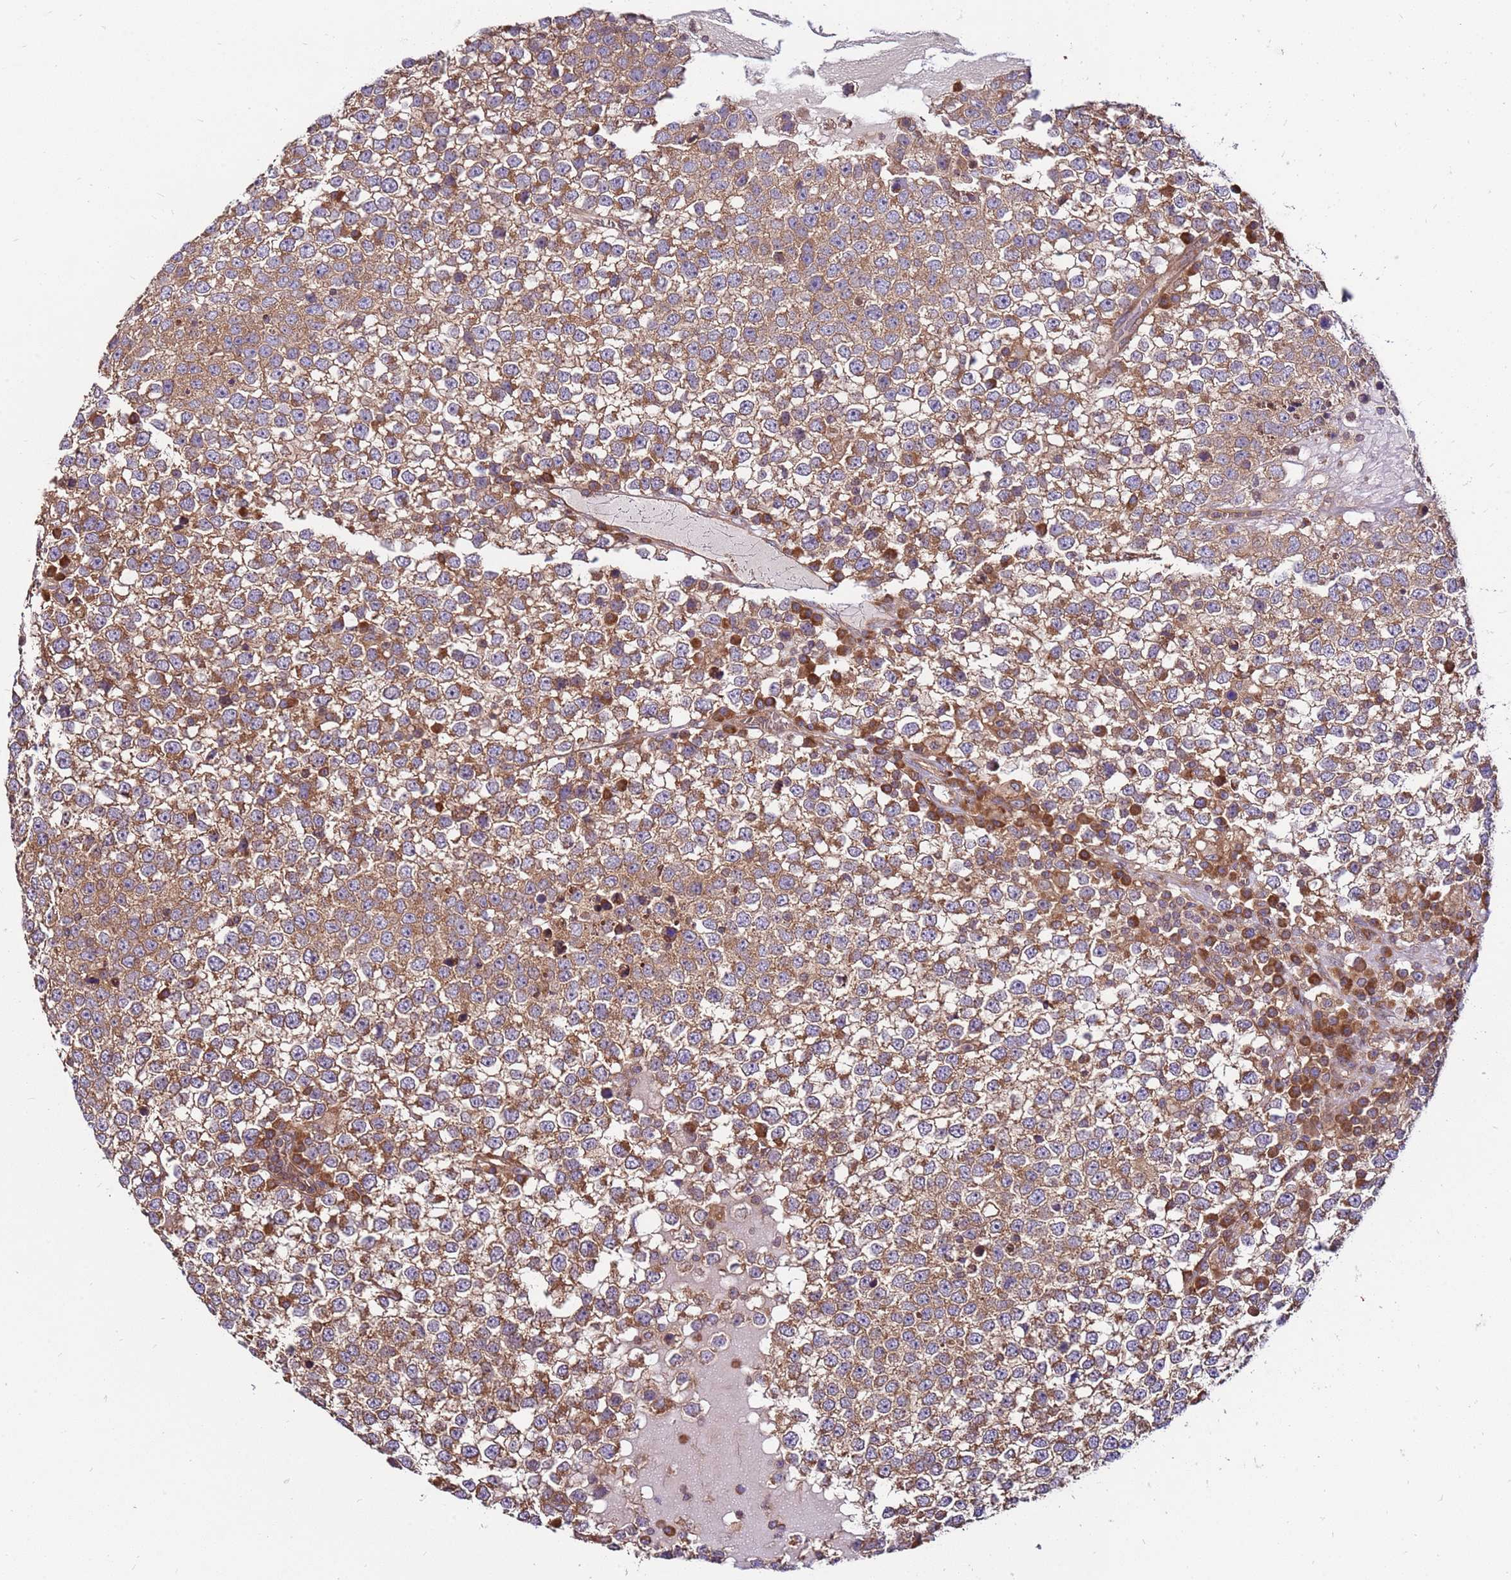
{"staining": {"intensity": "moderate", "quantity": ">75%", "location": "cytoplasmic/membranous"}, "tissue": "testis cancer", "cell_type": "Tumor cells", "image_type": "cancer", "snomed": [{"axis": "morphology", "description": "Seminoma, NOS"}, {"axis": "topography", "description": "Testis"}], "caption": "Tumor cells demonstrate medium levels of moderate cytoplasmic/membranous positivity in approximately >75% of cells in testis cancer (seminoma). (DAB = brown stain, brightfield microscopy at high magnification).", "gene": "SLC44A5", "patient": {"sex": "male", "age": 65}}